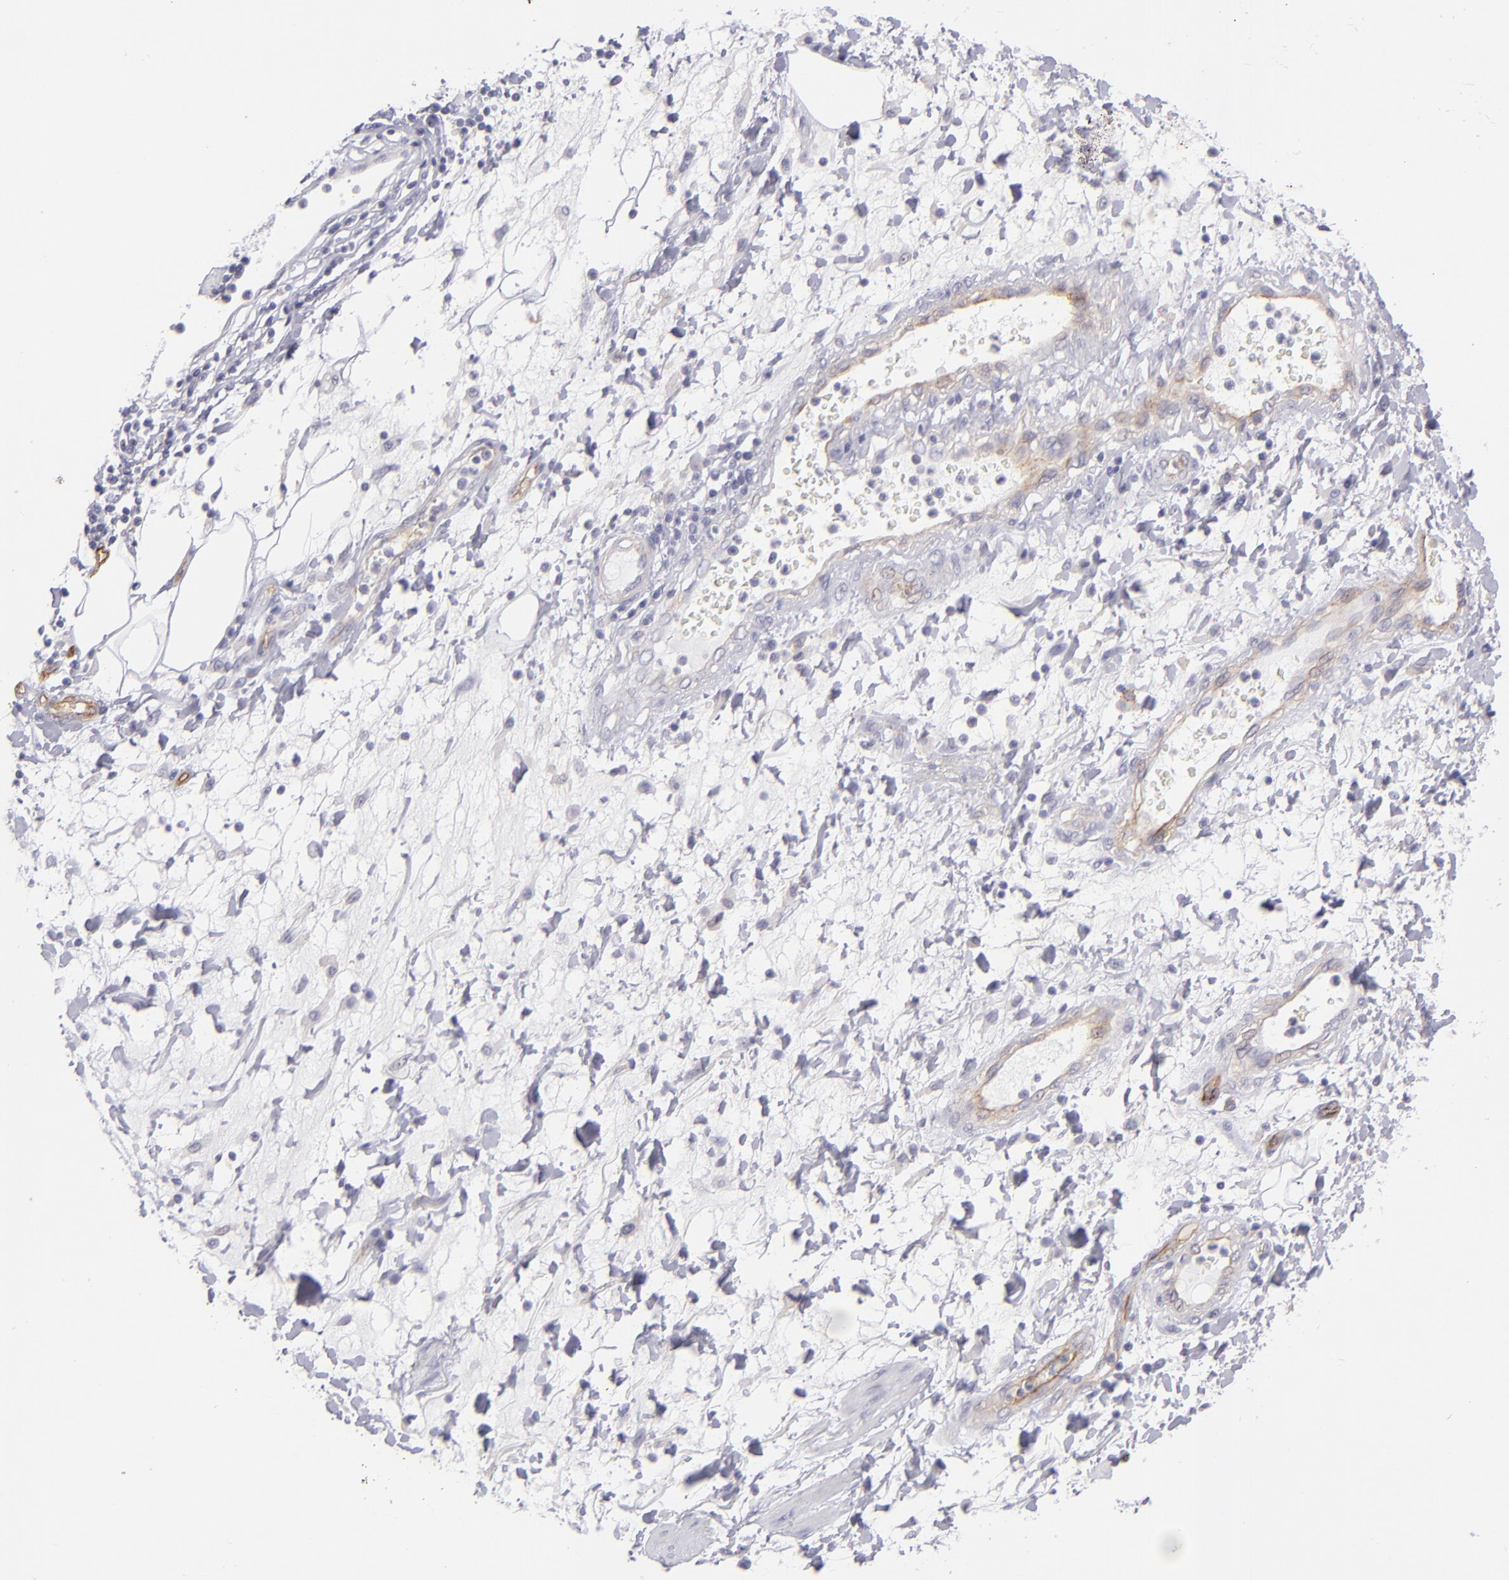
{"staining": {"intensity": "negative", "quantity": "none", "location": "none"}, "tissue": "stomach cancer", "cell_type": "Tumor cells", "image_type": "cancer", "snomed": [{"axis": "morphology", "description": "Adenocarcinoma, NOS"}, {"axis": "topography", "description": "Pancreas"}, {"axis": "topography", "description": "Stomach, upper"}], "caption": "An IHC image of adenocarcinoma (stomach) is shown. There is no staining in tumor cells of adenocarcinoma (stomach).", "gene": "THBD", "patient": {"sex": "male", "age": 77}}